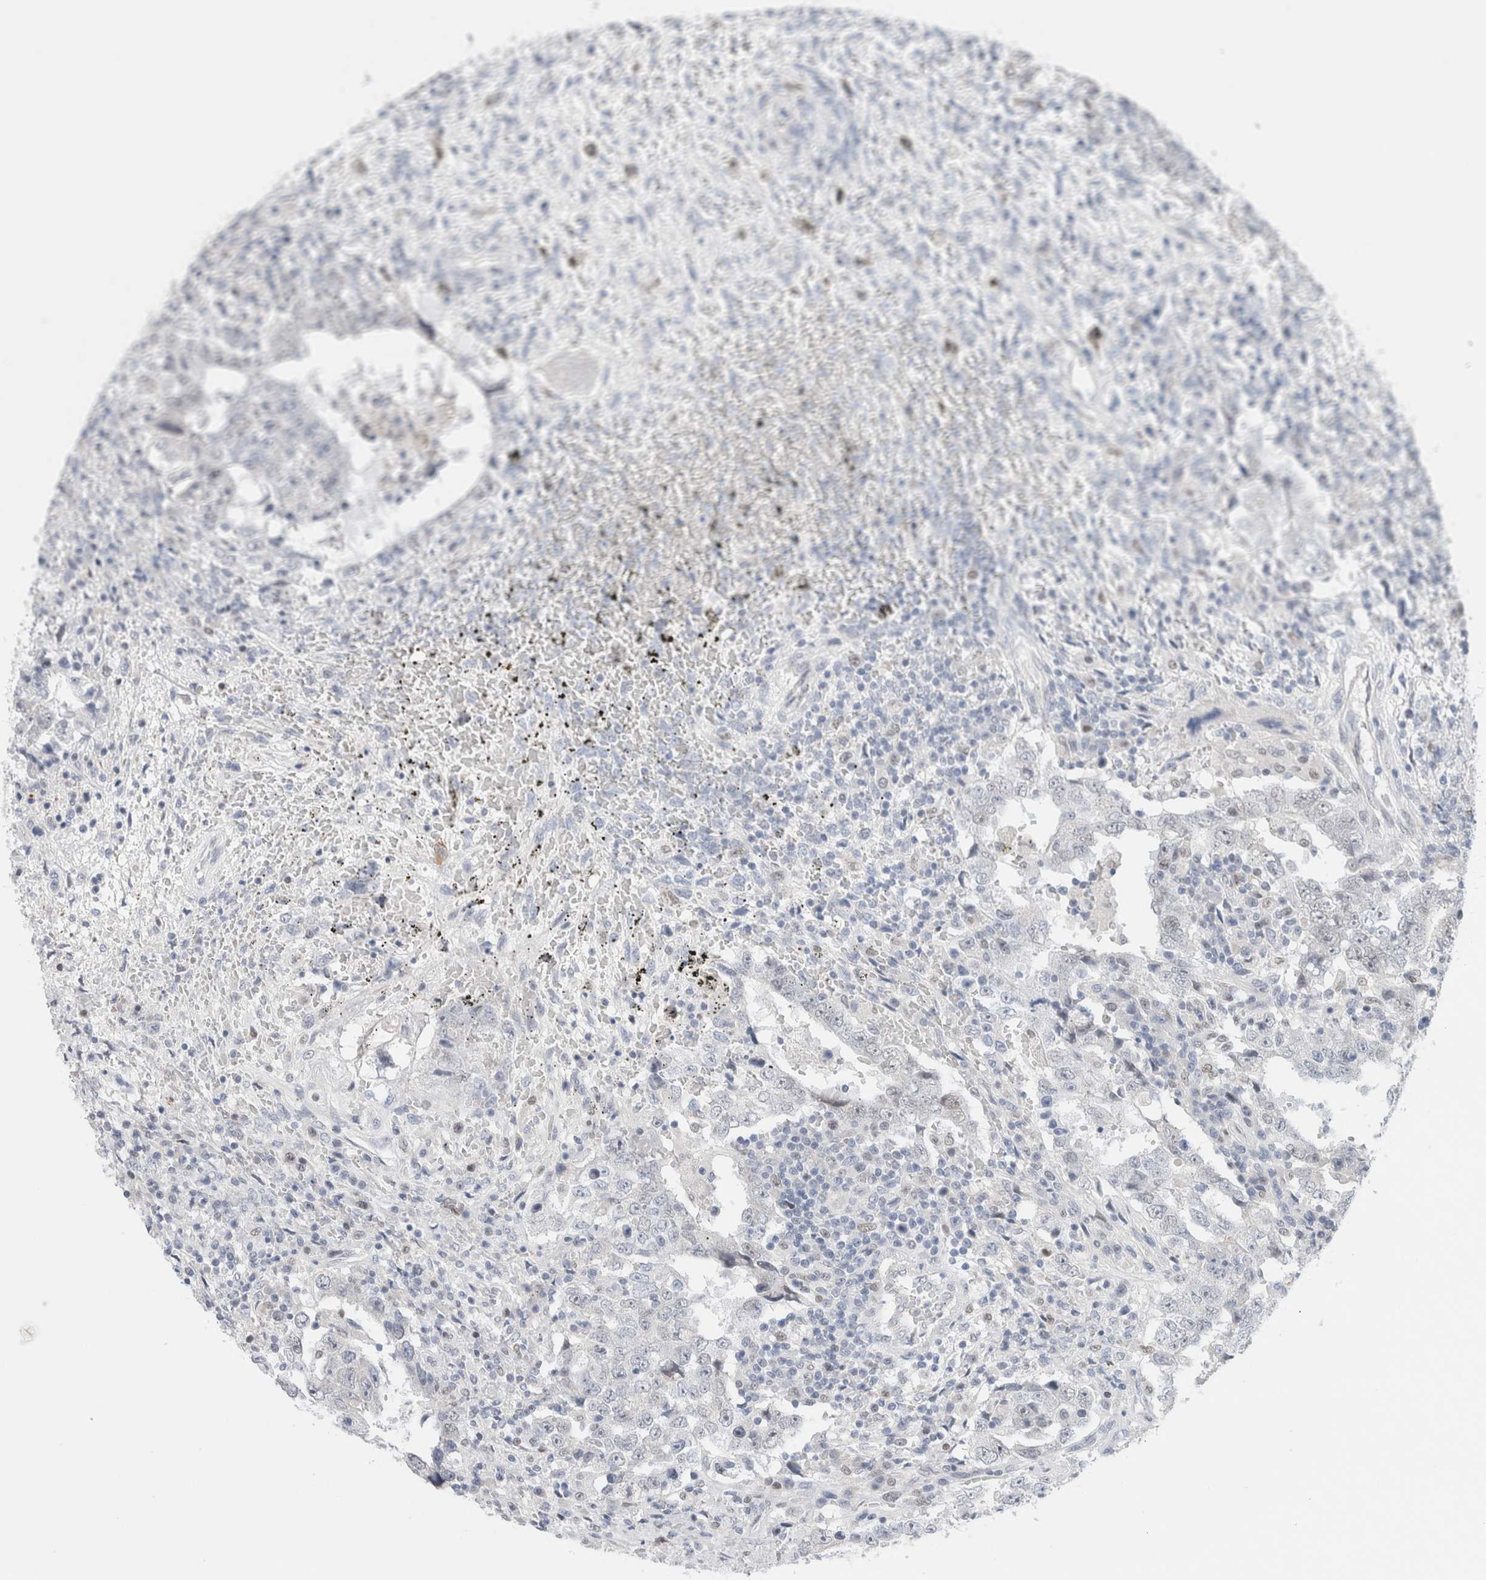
{"staining": {"intensity": "negative", "quantity": "none", "location": "none"}, "tissue": "testis cancer", "cell_type": "Tumor cells", "image_type": "cancer", "snomed": [{"axis": "morphology", "description": "Carcinoma, Embryonal, NOS"}, {"axis": "topography", "description": "Testis"}], "caption": "The histopathology image demonstrates no staining of tumor cells in testis cancer (embryonal carcinoma).", "gene": "KNL1", "patient": {"sex": "male", "age": 26}}